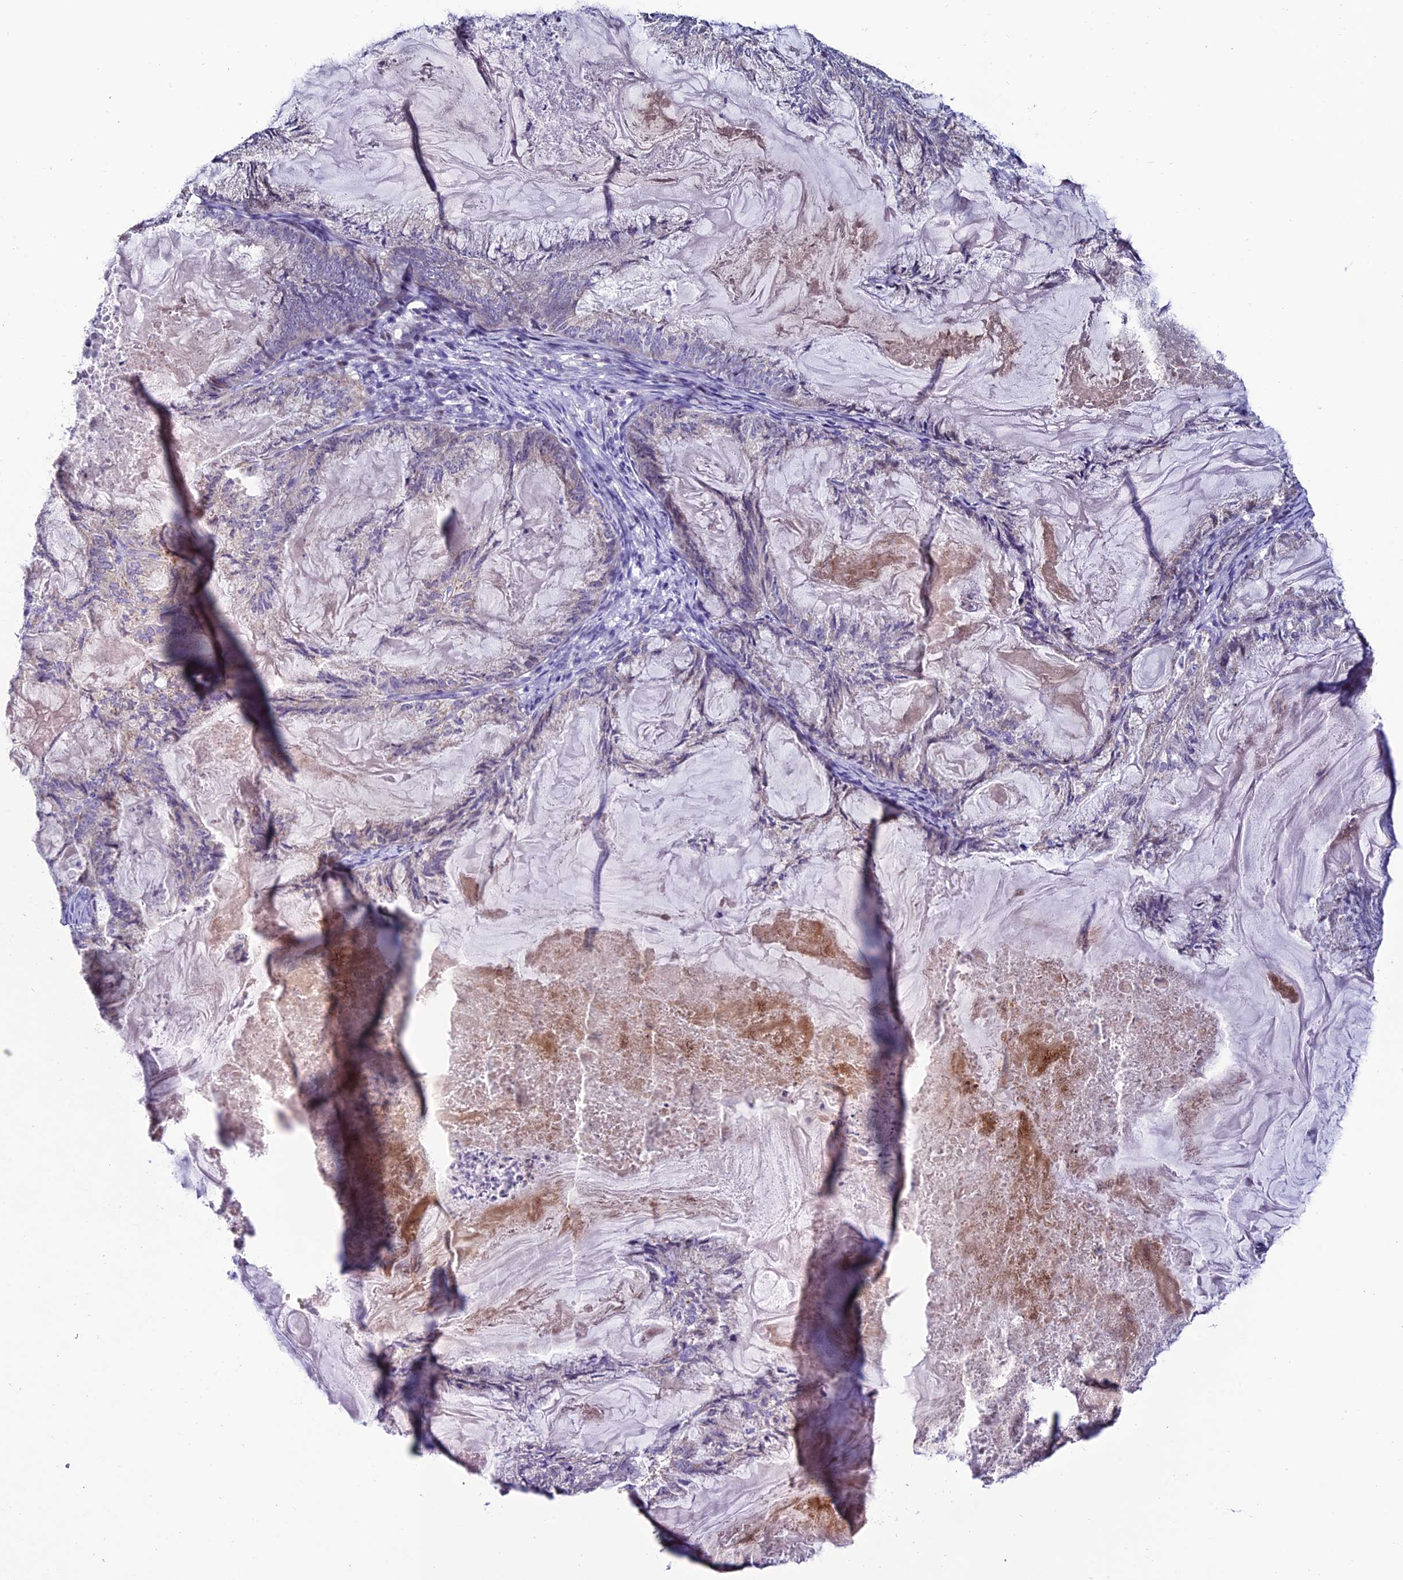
{"staining": {"intensity": "negative", "quantity": "none", "location": "none"}, "tissue": "endometrial cancer", "cell_type": "Tumor cells", "image_type": "cancer", "snomed": [{"axis": "morphology", "description": "Adenocarcinoma, NOS"}, {"axis": "topography", "description": "Endometrium"}], "caption": "A high-resolution photomicrograph shows immunohistochemistry (IHC) staining of adenocarcinoma (endometrial), which demonstrates no significant positivity in tumor cells.", "gene": "SLC10A1", "patient": {"sex": "female", "age": 86}}